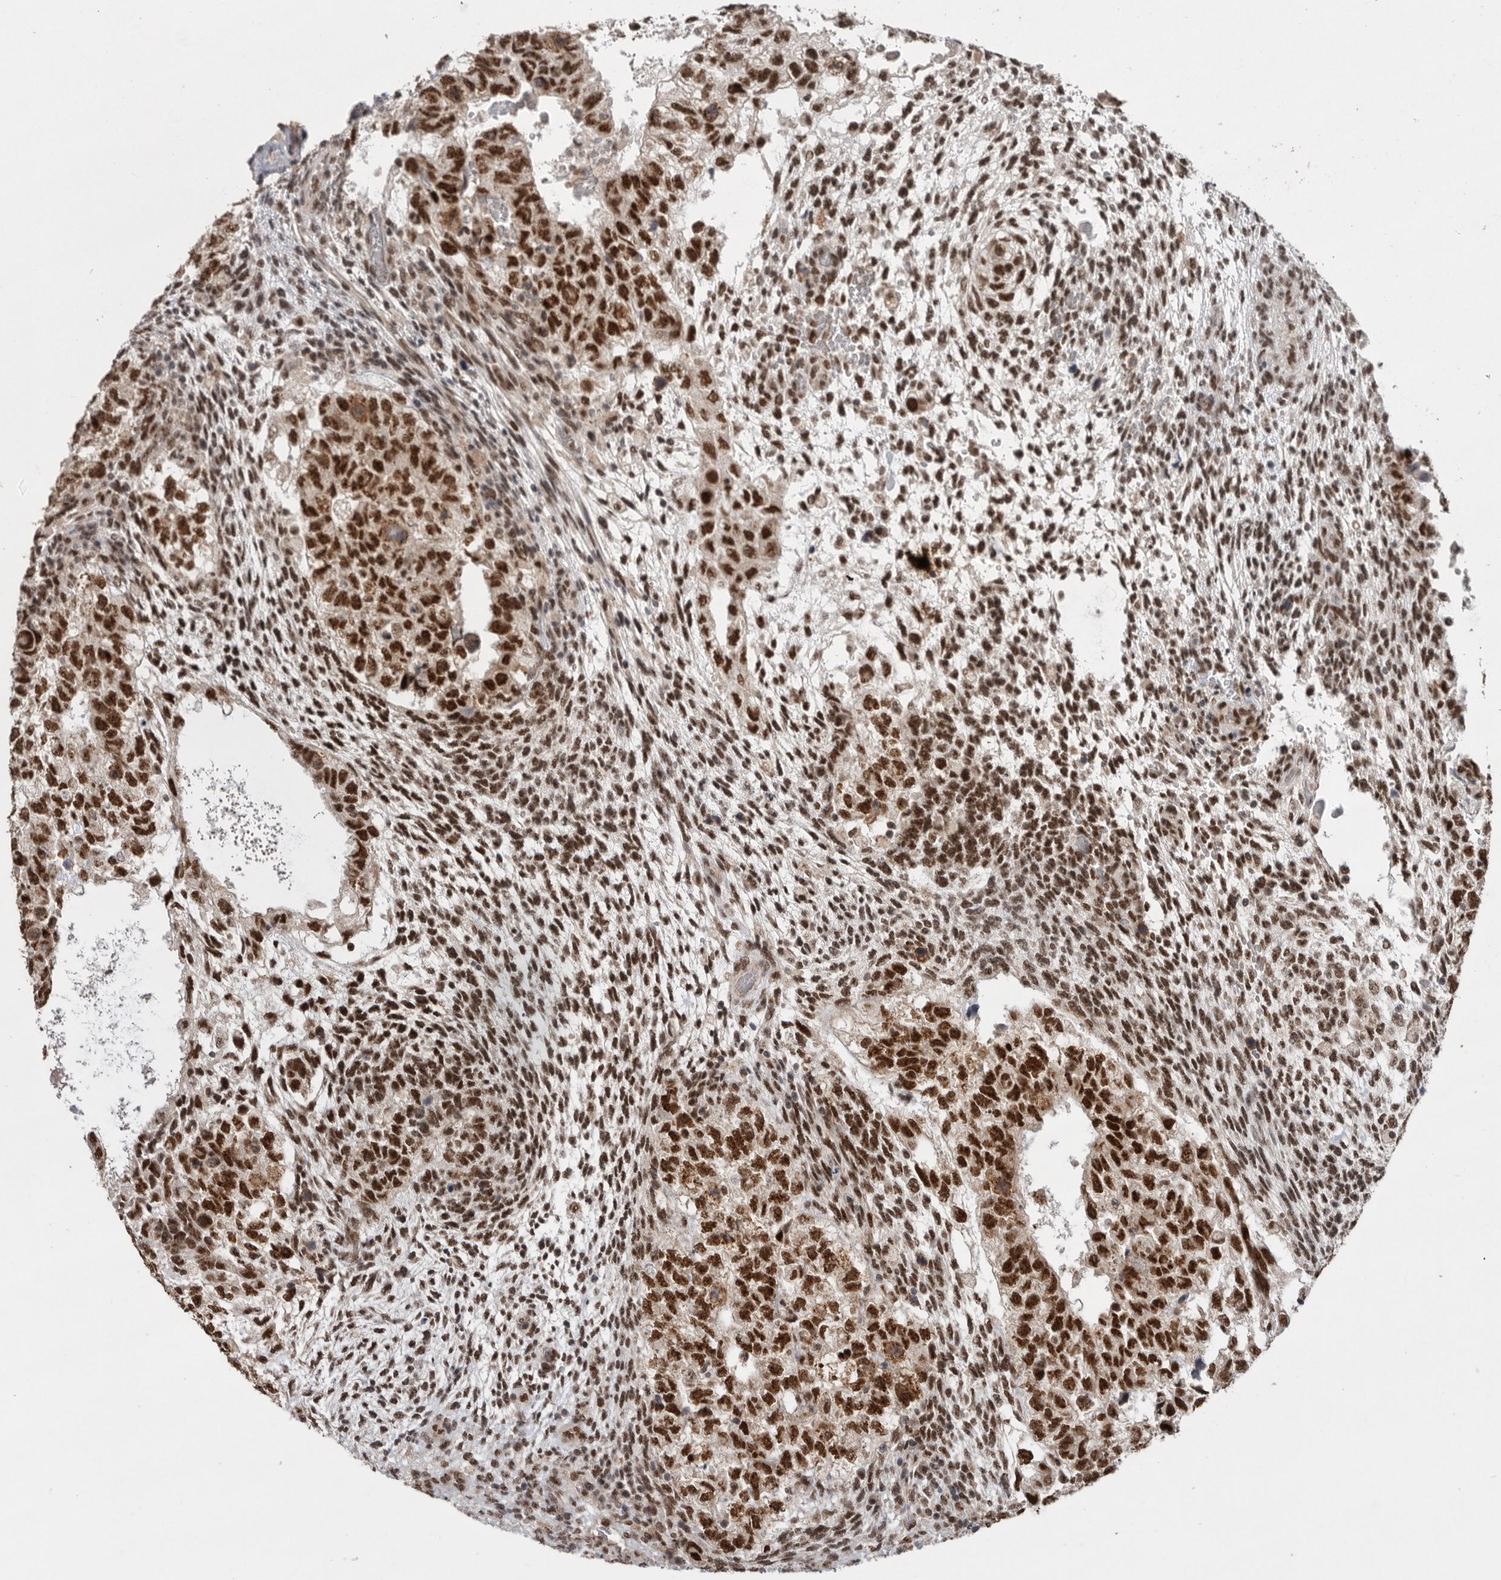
{"staining": {"intensity": "strong", "quantity": ">75%", "location": "nuclear"}, "tissue": "testis cancer", "cell_type": "Tumor cells", "image_type": "cancer", "snomed": [{"axis": "morphology", "description": "Carcinoma, Embryonal, NOS"}, {"axis": "topography", "description": "Testis"}], "caption": "Brown immunohistochemical staining in human testis cancer reveals strong nuclear staining in approximately >75% of tumor cells.", "gene": "PPP1R10", "patient": {"sex": "male", "age": 36}}